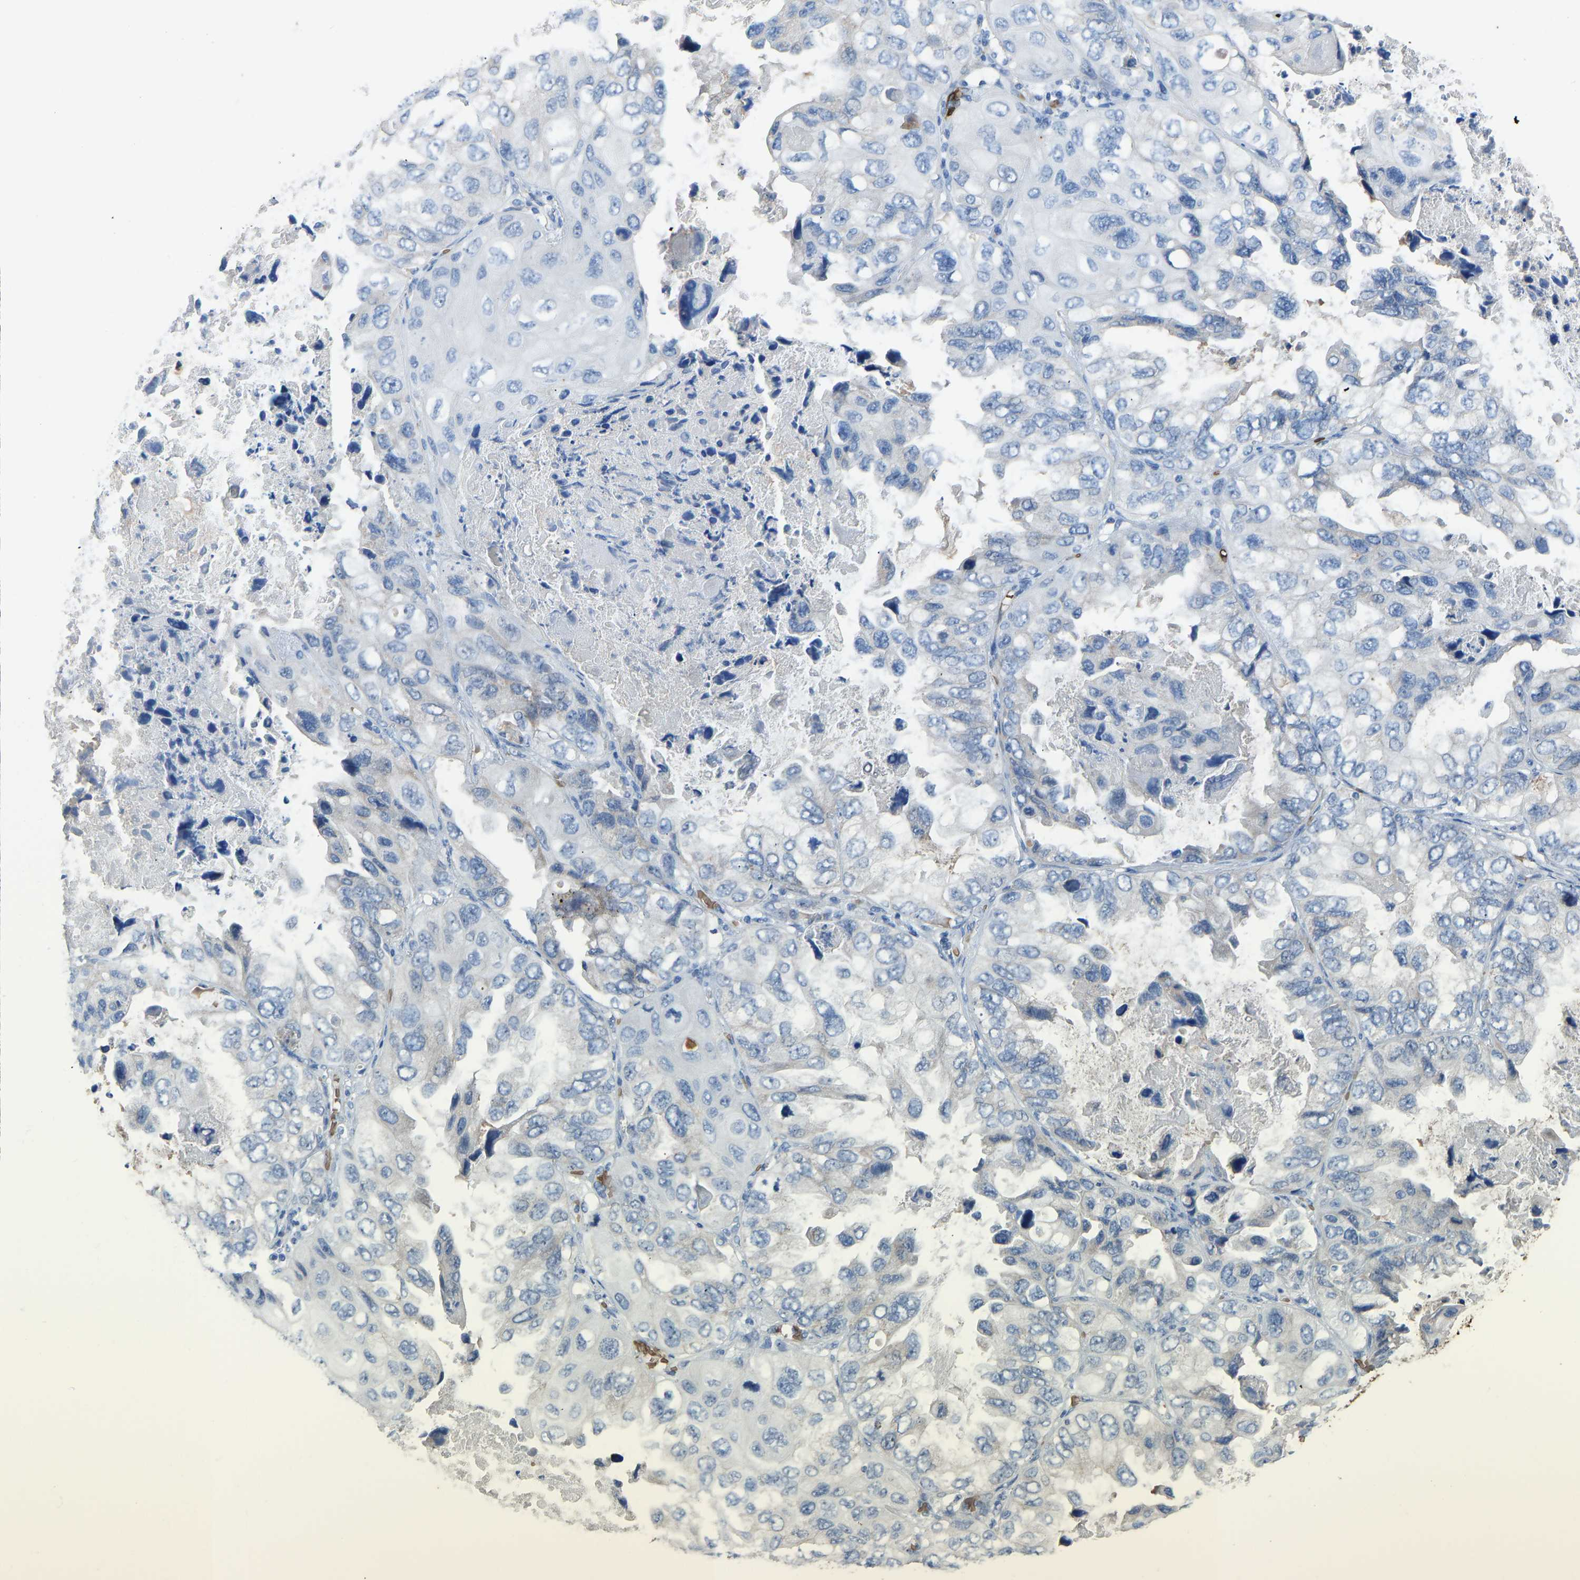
{"staining": {"intensity": "negative", "quantity": "none", "location": "none"}, "tissue": "lung cancer", "cell_type": "Tumor cells", "image_type": "cancer", "snomed": [{"axis": "morphology", "description": "Squamous cell carcinoma, NOS"}, {"axis": "topography", "description": "Lung"}], "caption": "There is no significant staining in tumor cells of lung cancer (squamous cell carcinoma). (Stains: DAB immunohistochemistry with hematoxylin counter stain, Microscopy: brightfield microscopy at high magnification).", "gene": "PIGS", "patient": {"sex": "female", "age": 73}}